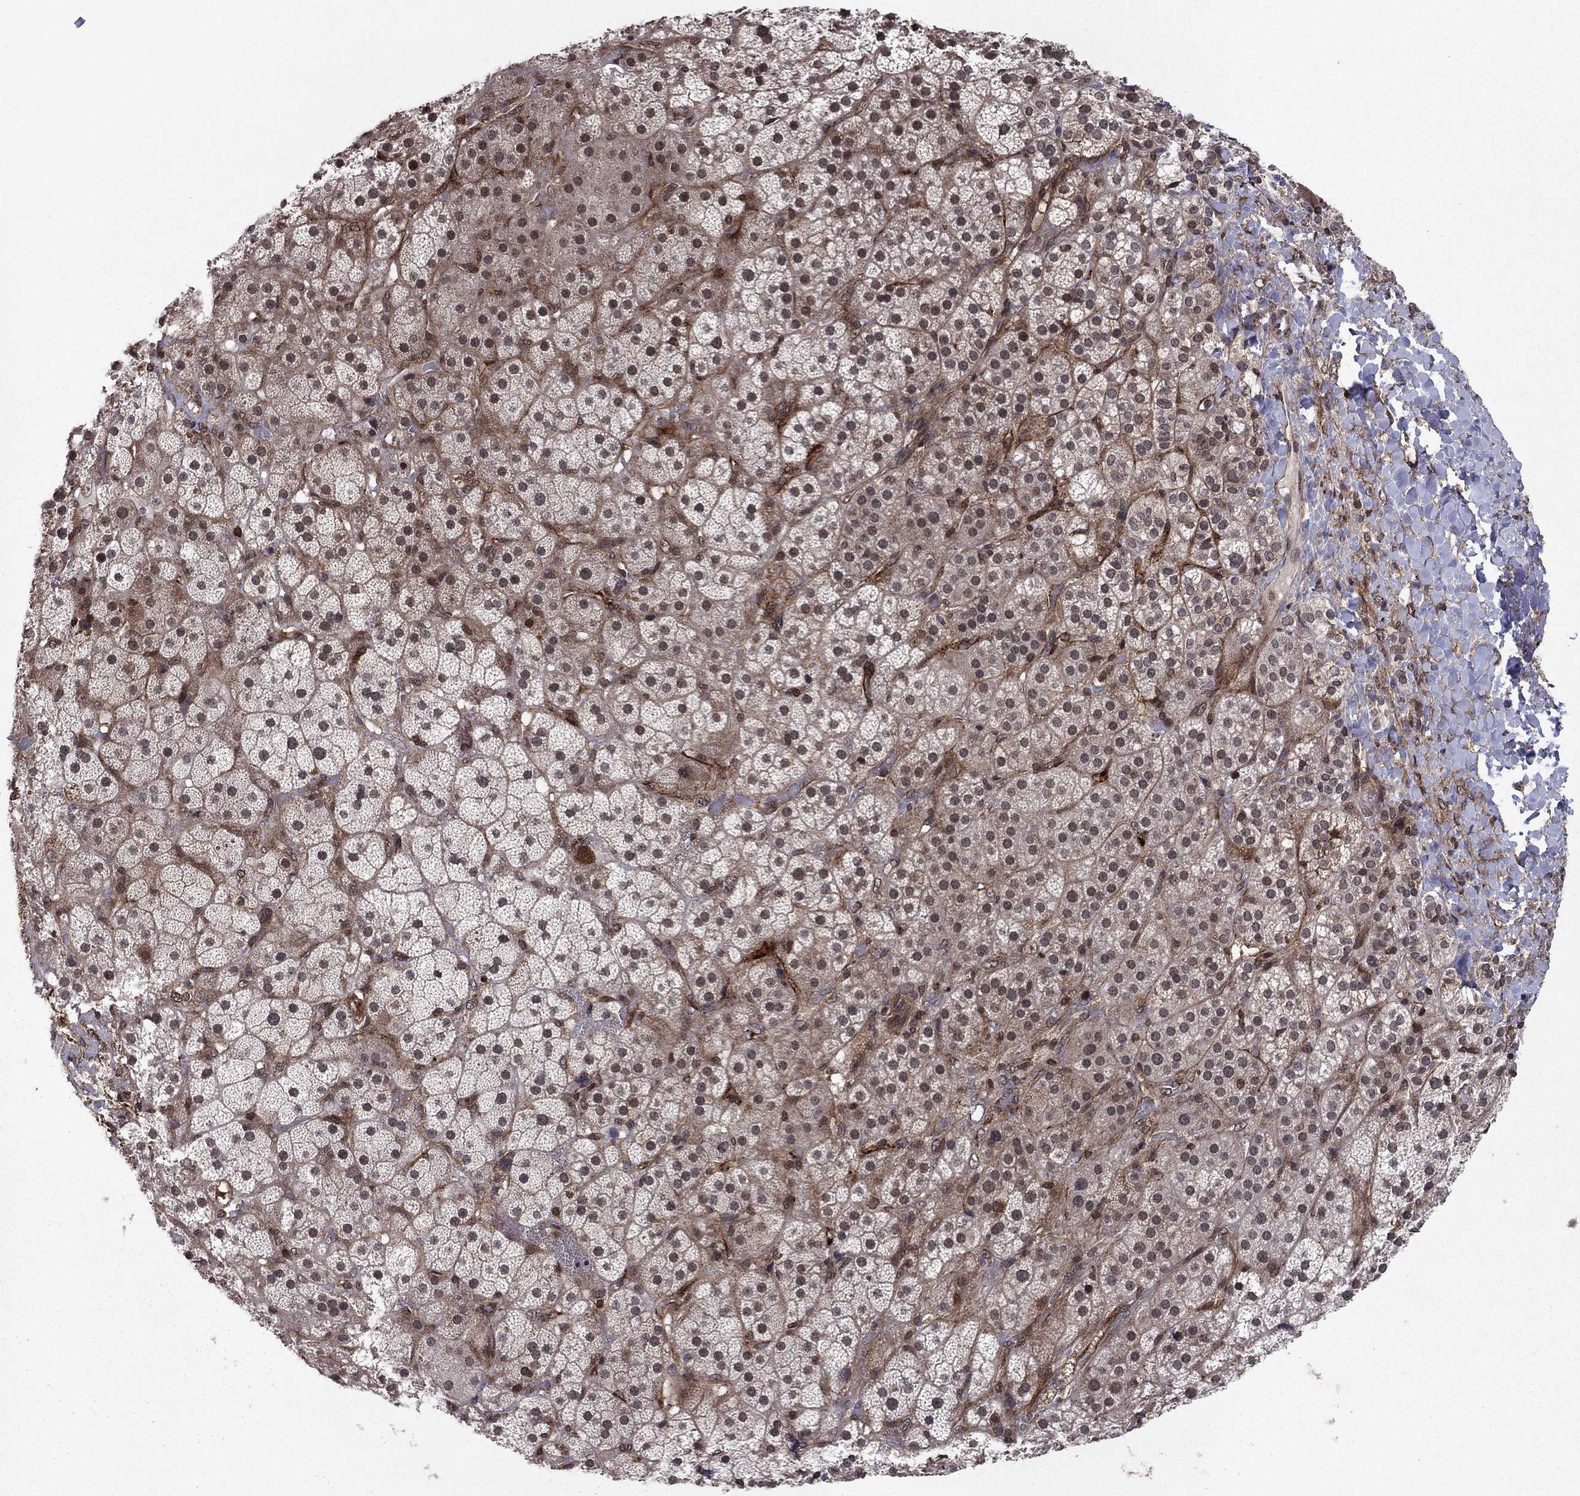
{"staining": {"intensity": "moderate", "quantity": "25%-75%", "location": "cytoplasmic/membranous,nuclear"}, "tissue": "adrenal gland", "cell_type": "Glandular cells", "image_type": "normal", "snomed": [{"axis": "morphology", "description": "Normal tissue, NOS"}, {"axis": "topography", "description": "Adrenal gland"}], "caption": "Immunohistochemical staining of benign human adrenal gland demonstrates moderate cytoplasmic/membranous,nuclear protein expression in approximately 25%-75% of glandular cells.", "gene": "SSX2IP", "patient": {"sex": "male", "age": 57}}